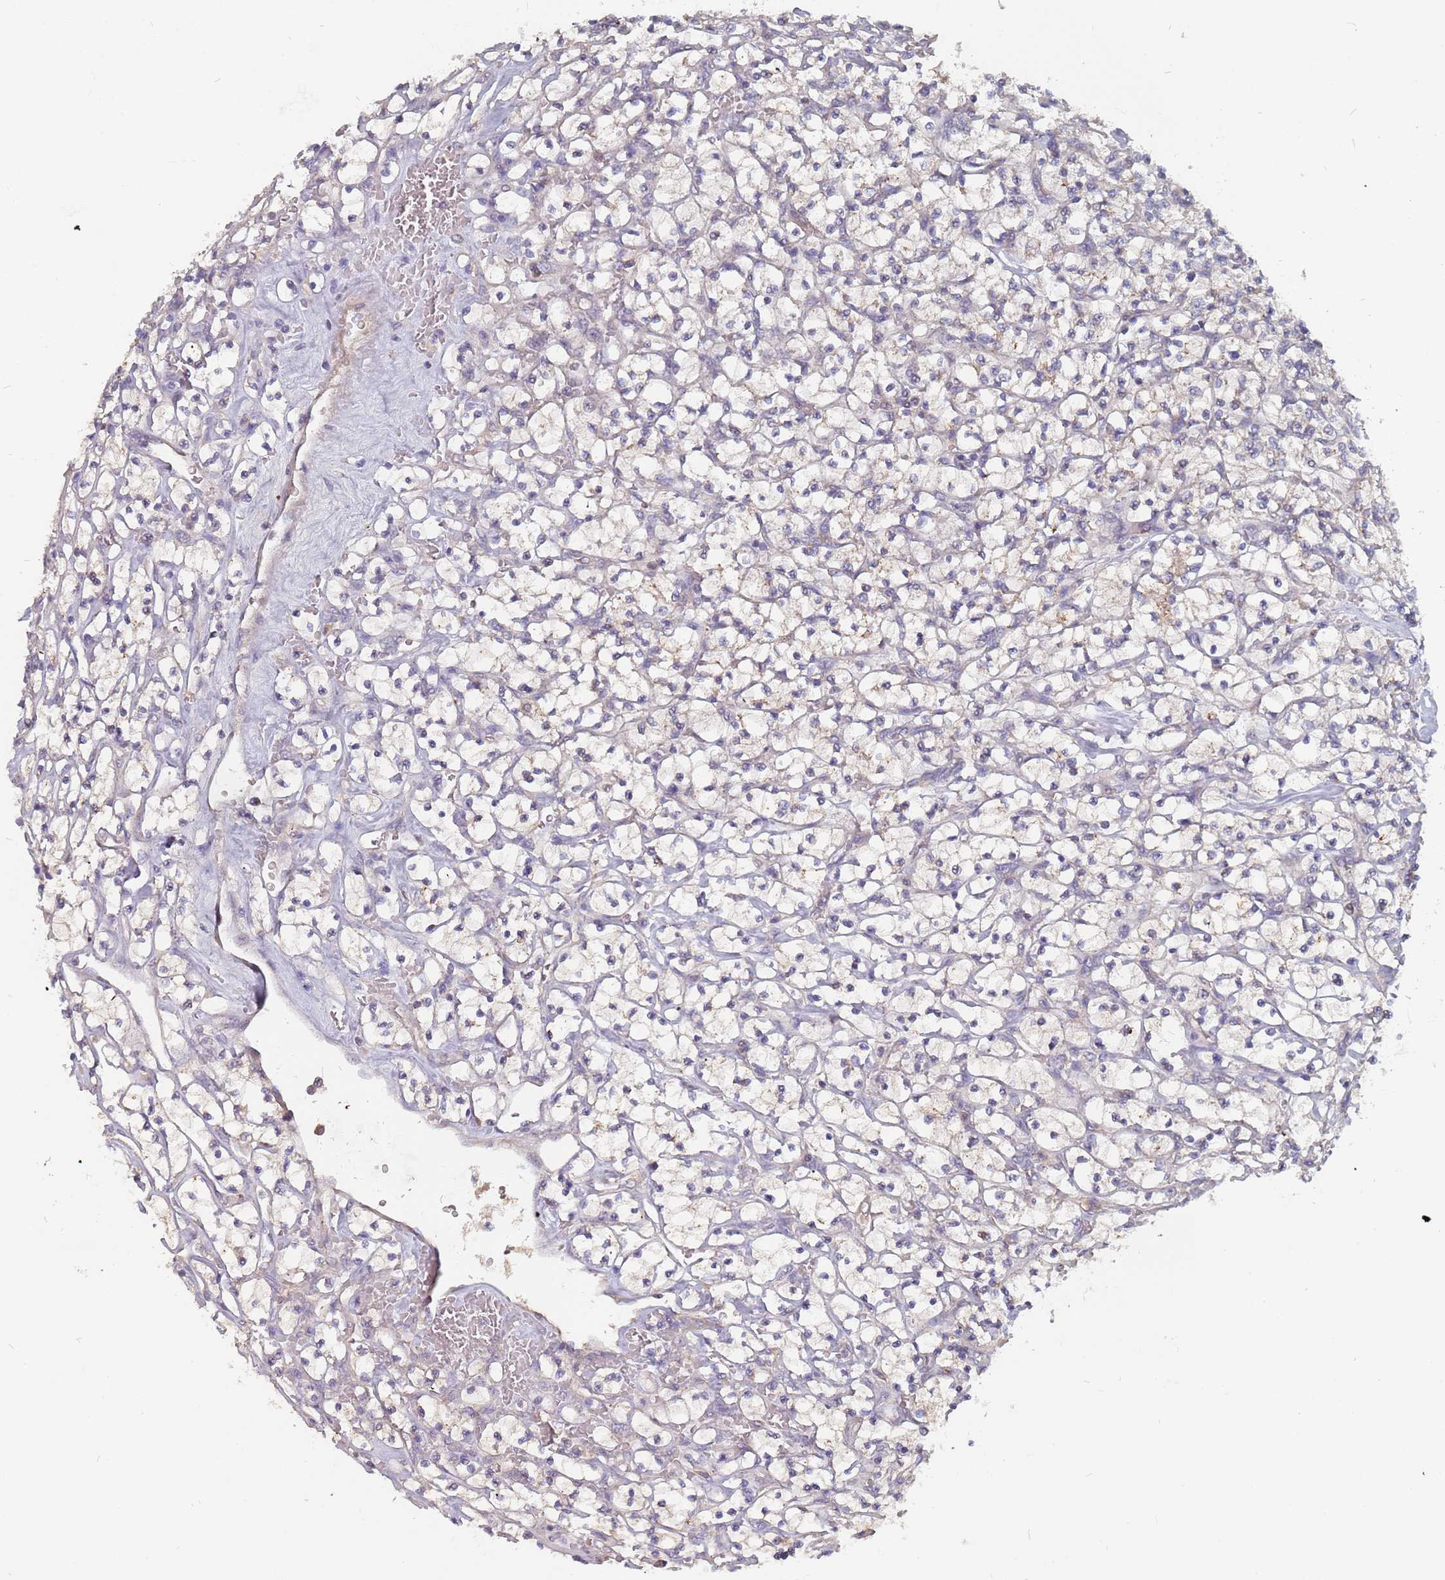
{"staining": {"intensity": "negative", "quantity": "none", "location": "none"}, "tissue": "renal cancer", "cell_type": "Tumor cells", "image_type": "cancer", "snomed": [{"axis": "morphology", "description": "Adenocarcinoma, NOS"}, {"axis": "topography", "description": "Kidney"}], "caption": "There is no significant positivity in tumor cells of renal cancer.", "gene": "TCEANC2", "patient": {"sex": "female", "age": 64}}